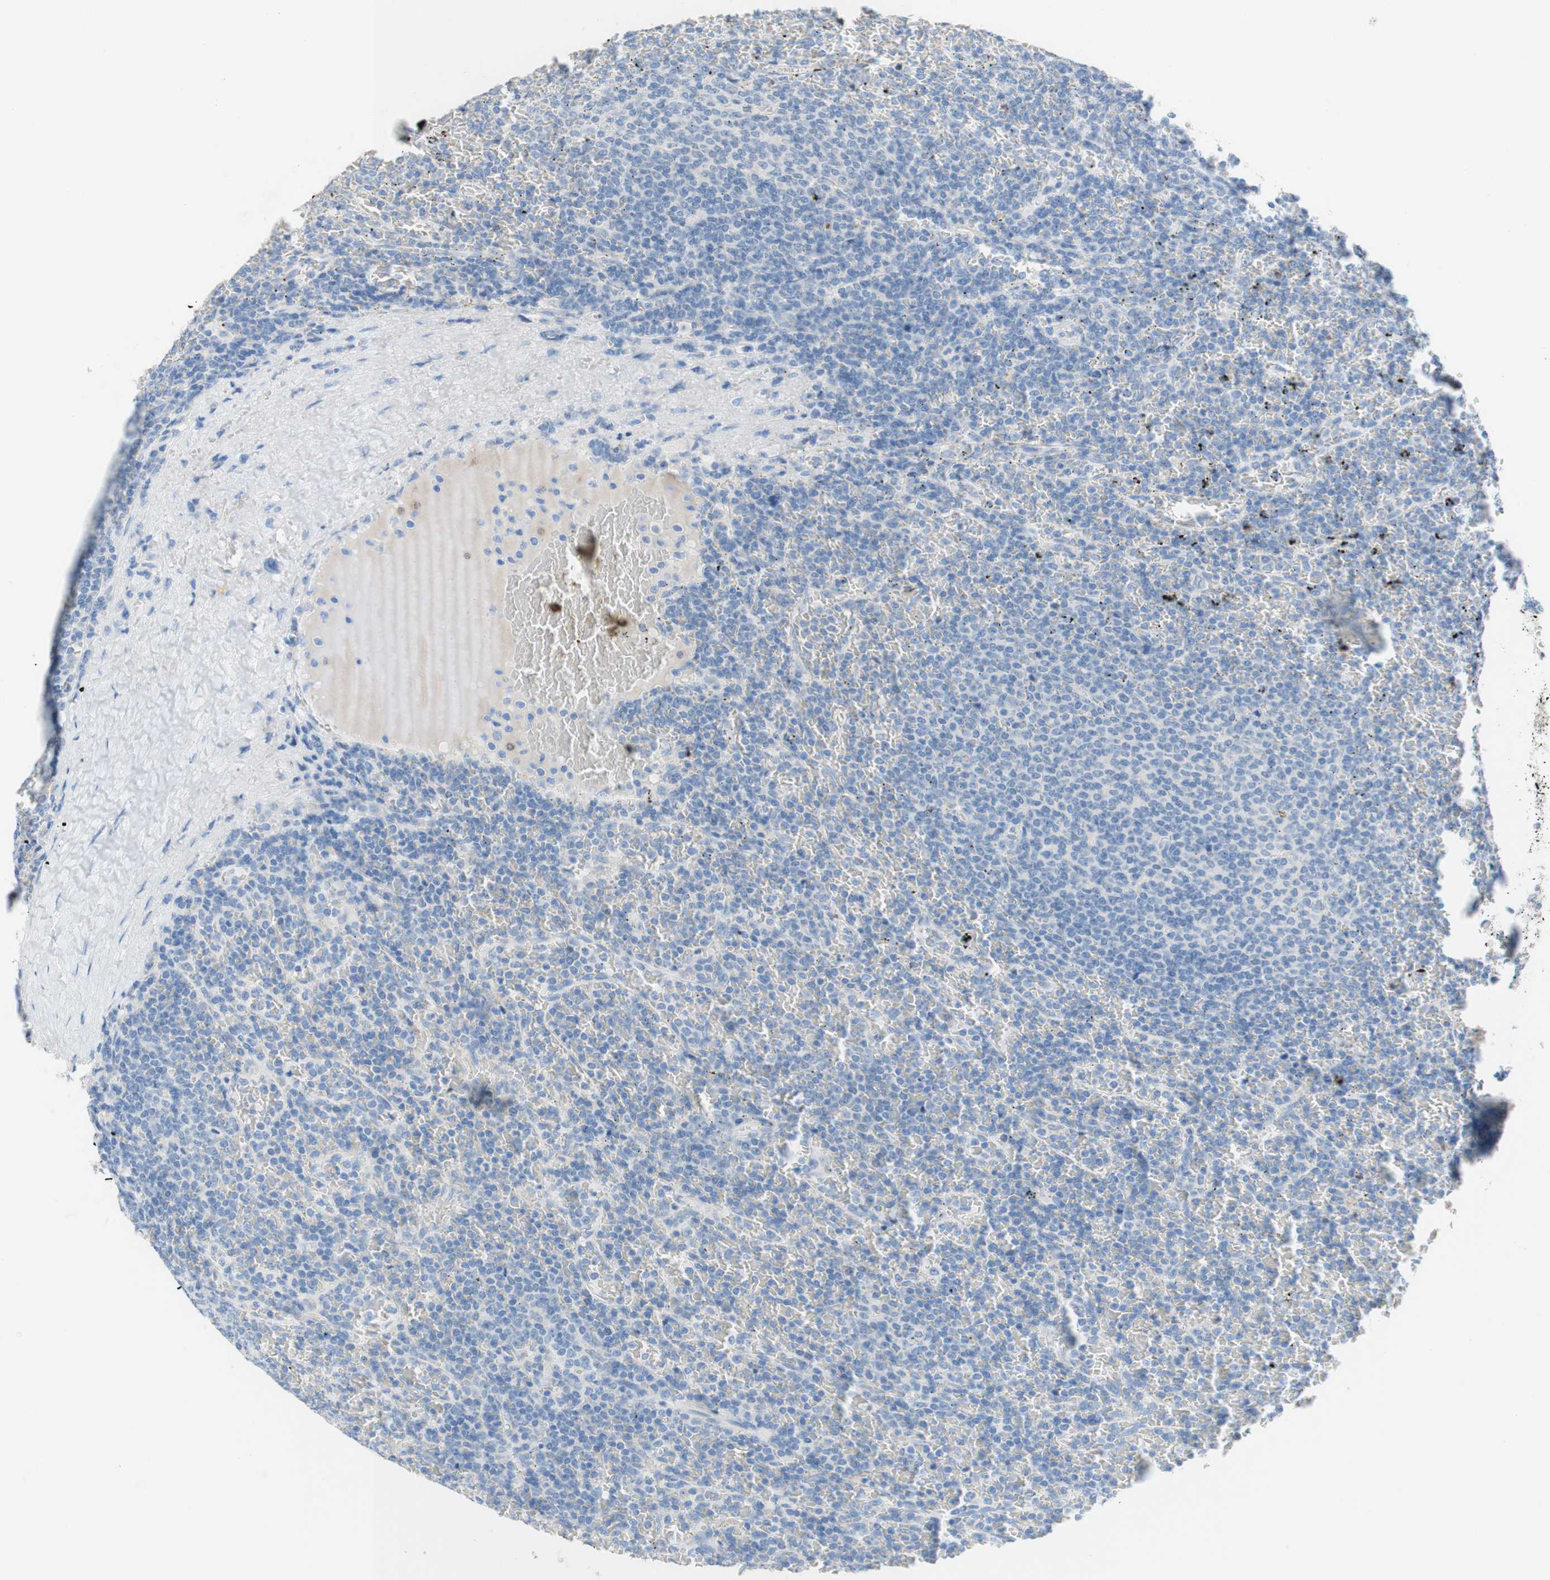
{"staining": {"intensity": "negative", "quantity": "none", "location": "none"}, "tissue": "lymphoma", "cell_type": "Tumor cells", "image_type": "cancer", "snomed": [{"axis": "morphology", "description": "Malignant lymphoma, non-Hodgkin's type, Low grade"}, {"axis": "topography", "description": "Spleen"}], "caption": "High power microscopy image of an IHC micrograph of malignant lymphoma, non-Hodgkin's type (low-grade), revealing no significant expression in tumor cells.", "gene": "POLR2J3", "patient": {"sex": "female", "age": 77}}